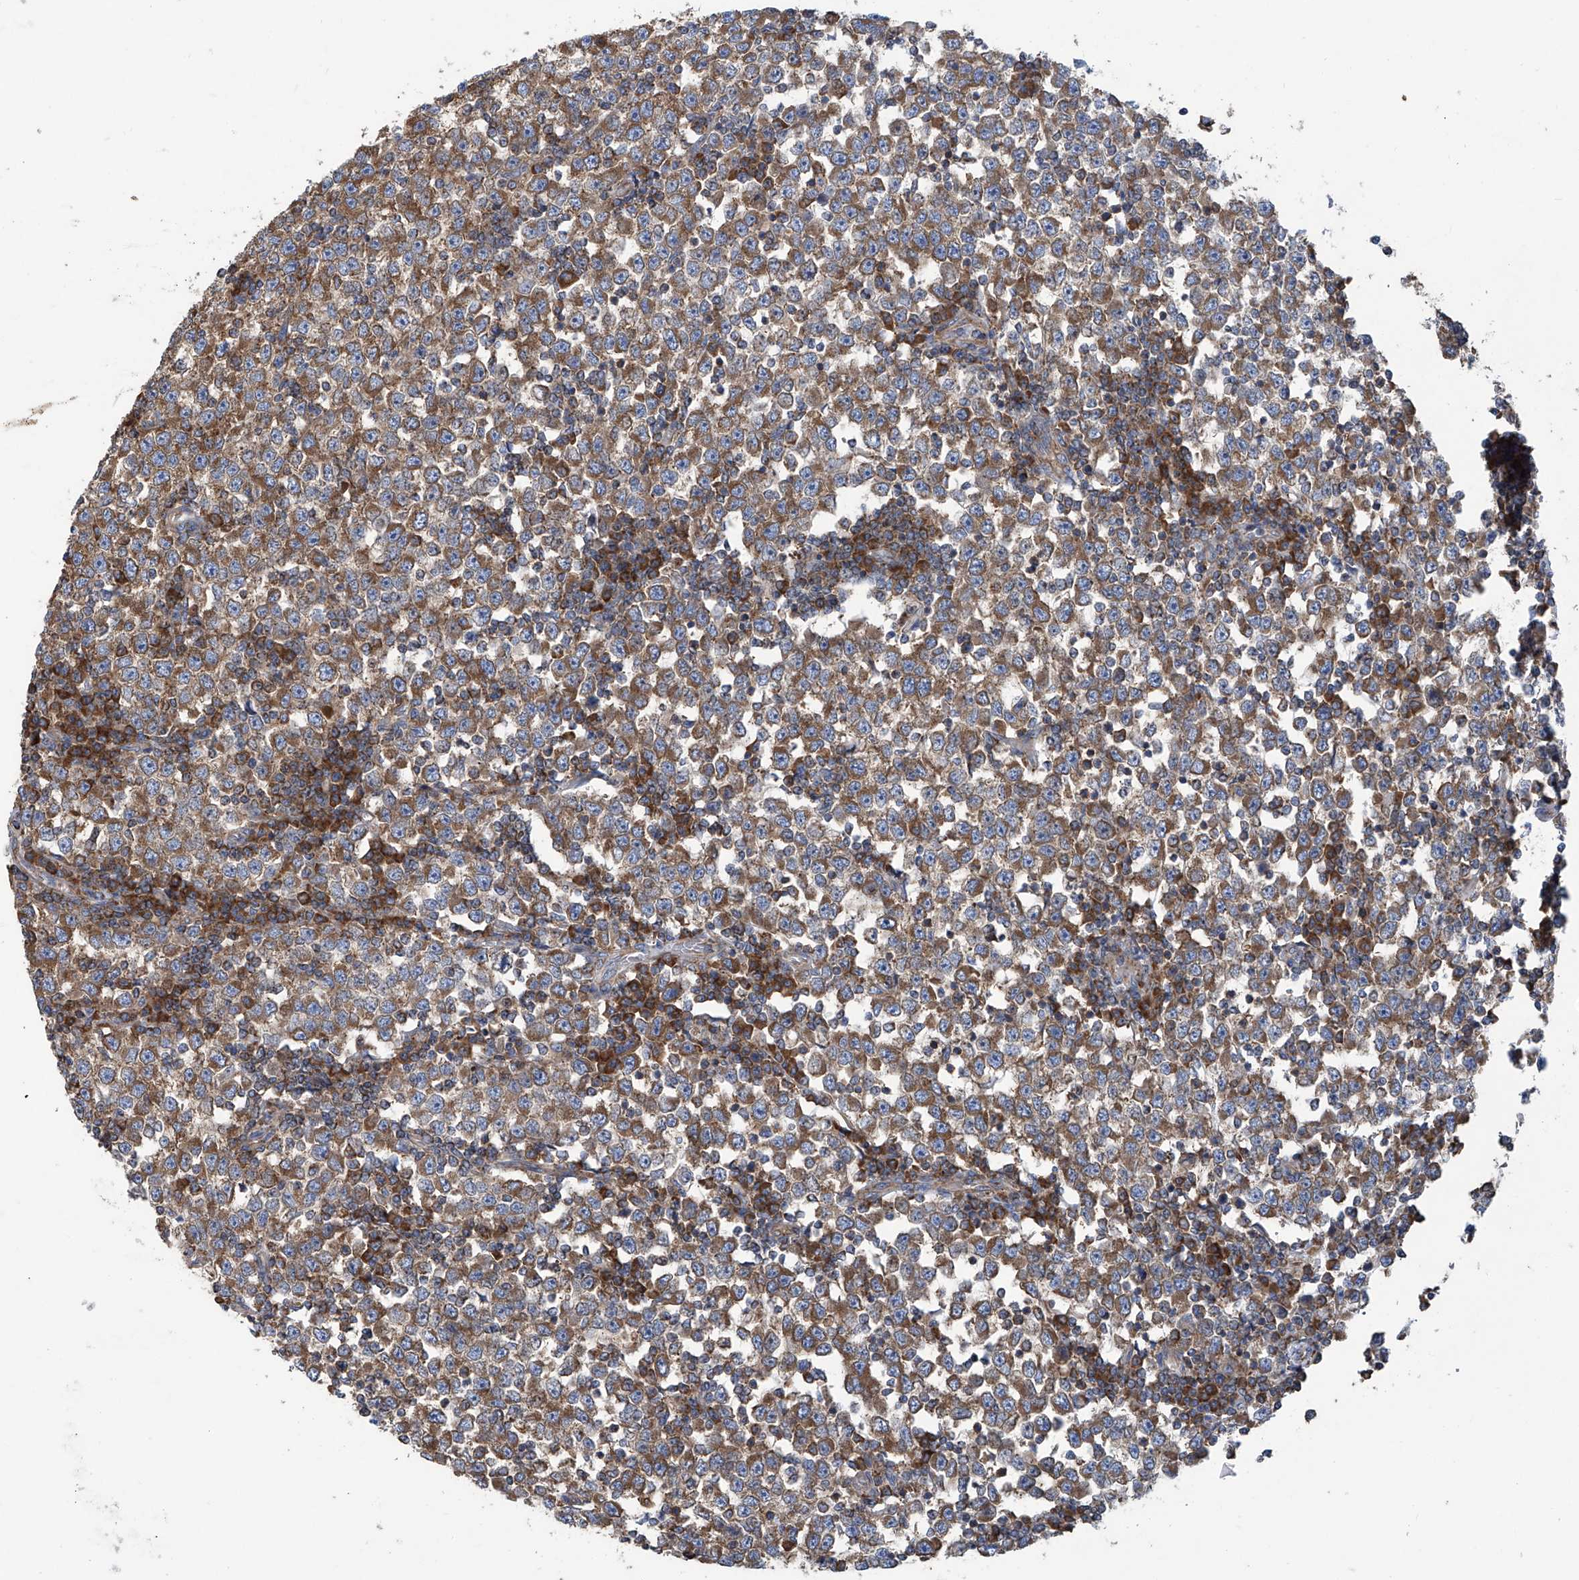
{"staining": {"intensity": "moderate", "quantity": ">75%", "location": "cytoplasmic/membranous"}, "tissue": "testis cancer", "cell_type": "Tumor cells", "image_type": "cancer", "snomed": [{"axis": "morphology", "description": "Seminoma, NOS"}, {"axis": "topography", "description": "Testis"}], "caption": "The image exhibits a brown stain indicating the presence of a protein in the cytoplasmic/membranous of tumor cells in testis cancer.", "gene": "SENP2", "patient": {"sex": "male", "age": 65}}